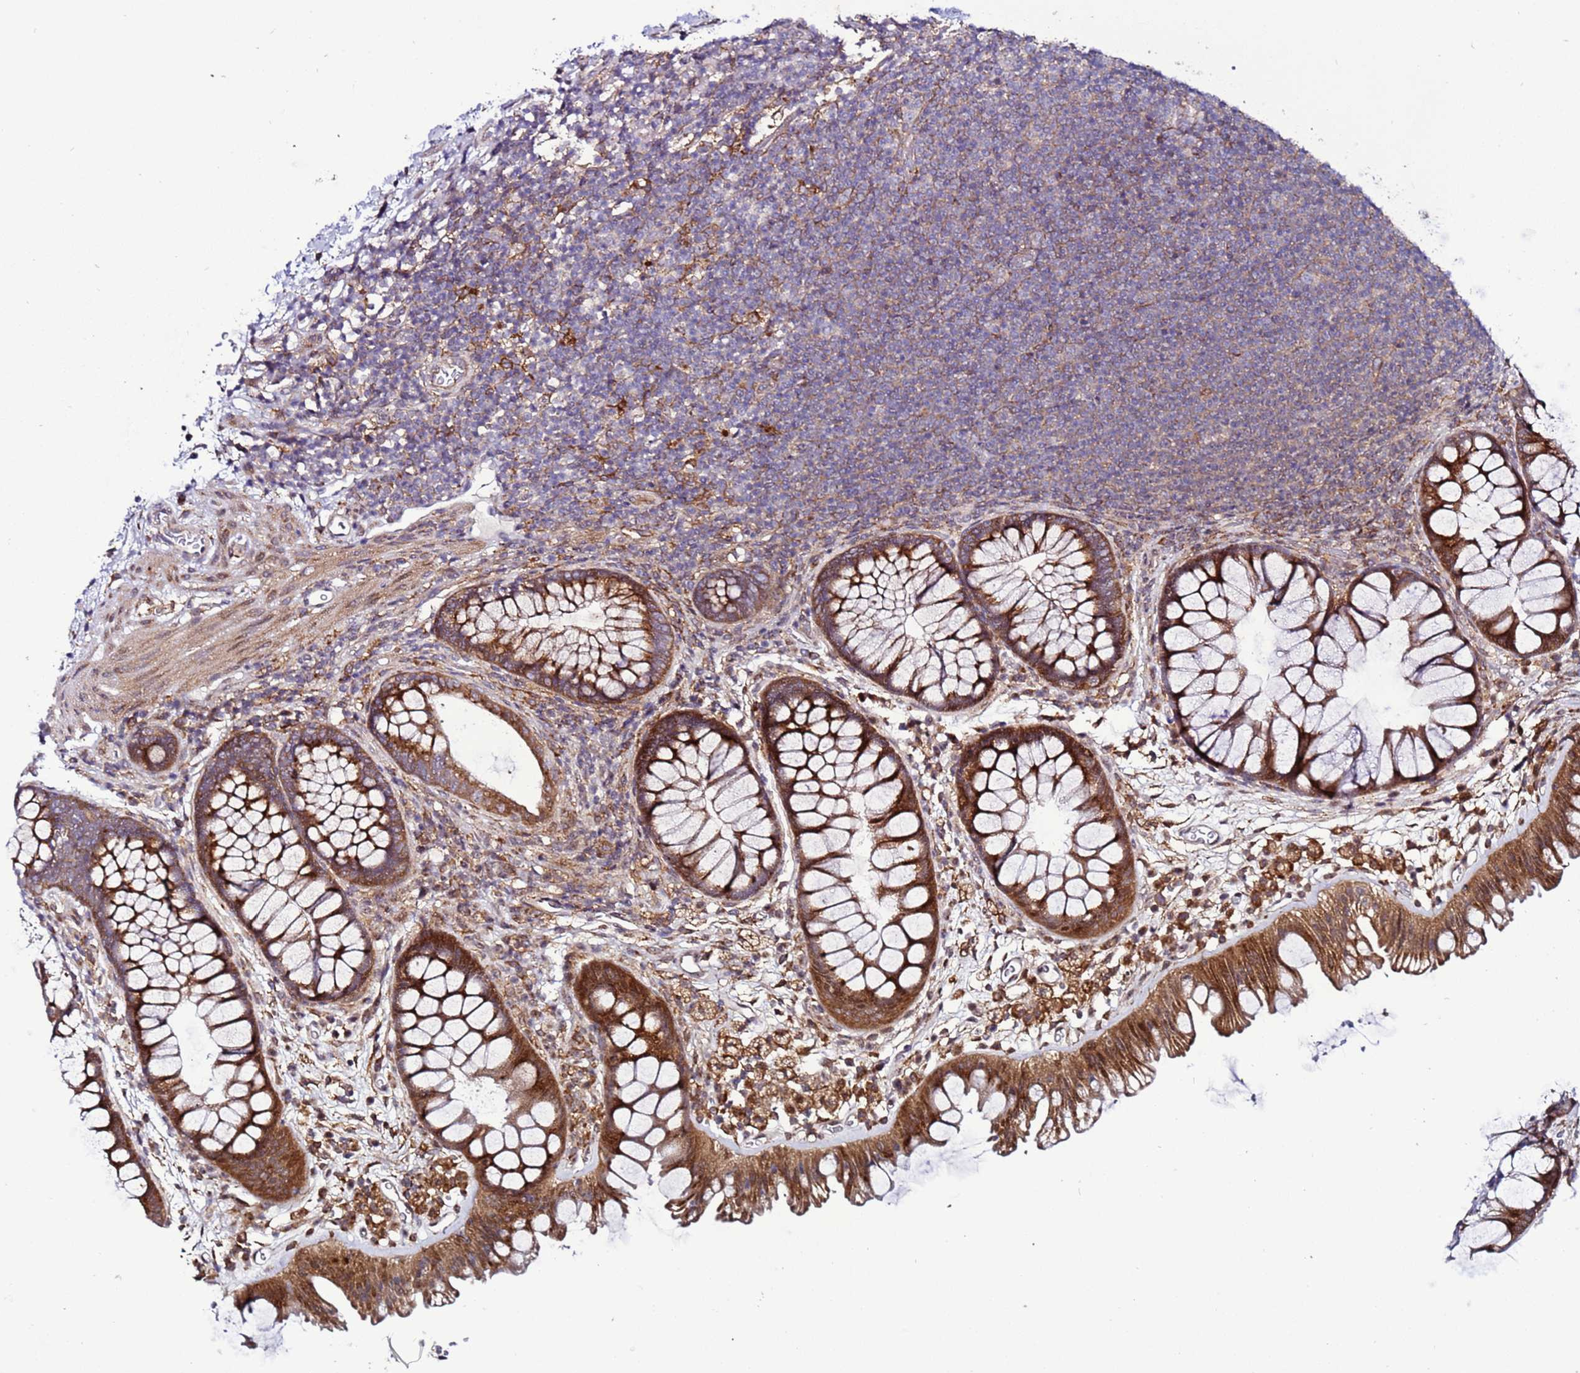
{"staining": {"intensity": "negative", "quantity": "none", "location": "none"}, "tissue": "colon", "cell_type": "Endothelial cells", "image_type": "normal", "snomed": [{"axis": "morphology", "description": "Normal tissue, NOS"}, {"axis": "topography", "description": "Colon"}], "caption": "The photomicrograph reveals no staining of endothelial cells in unremarkable colon.", "gene": "TMEM176B", "patient": {"sex": "female", "age": 62}}